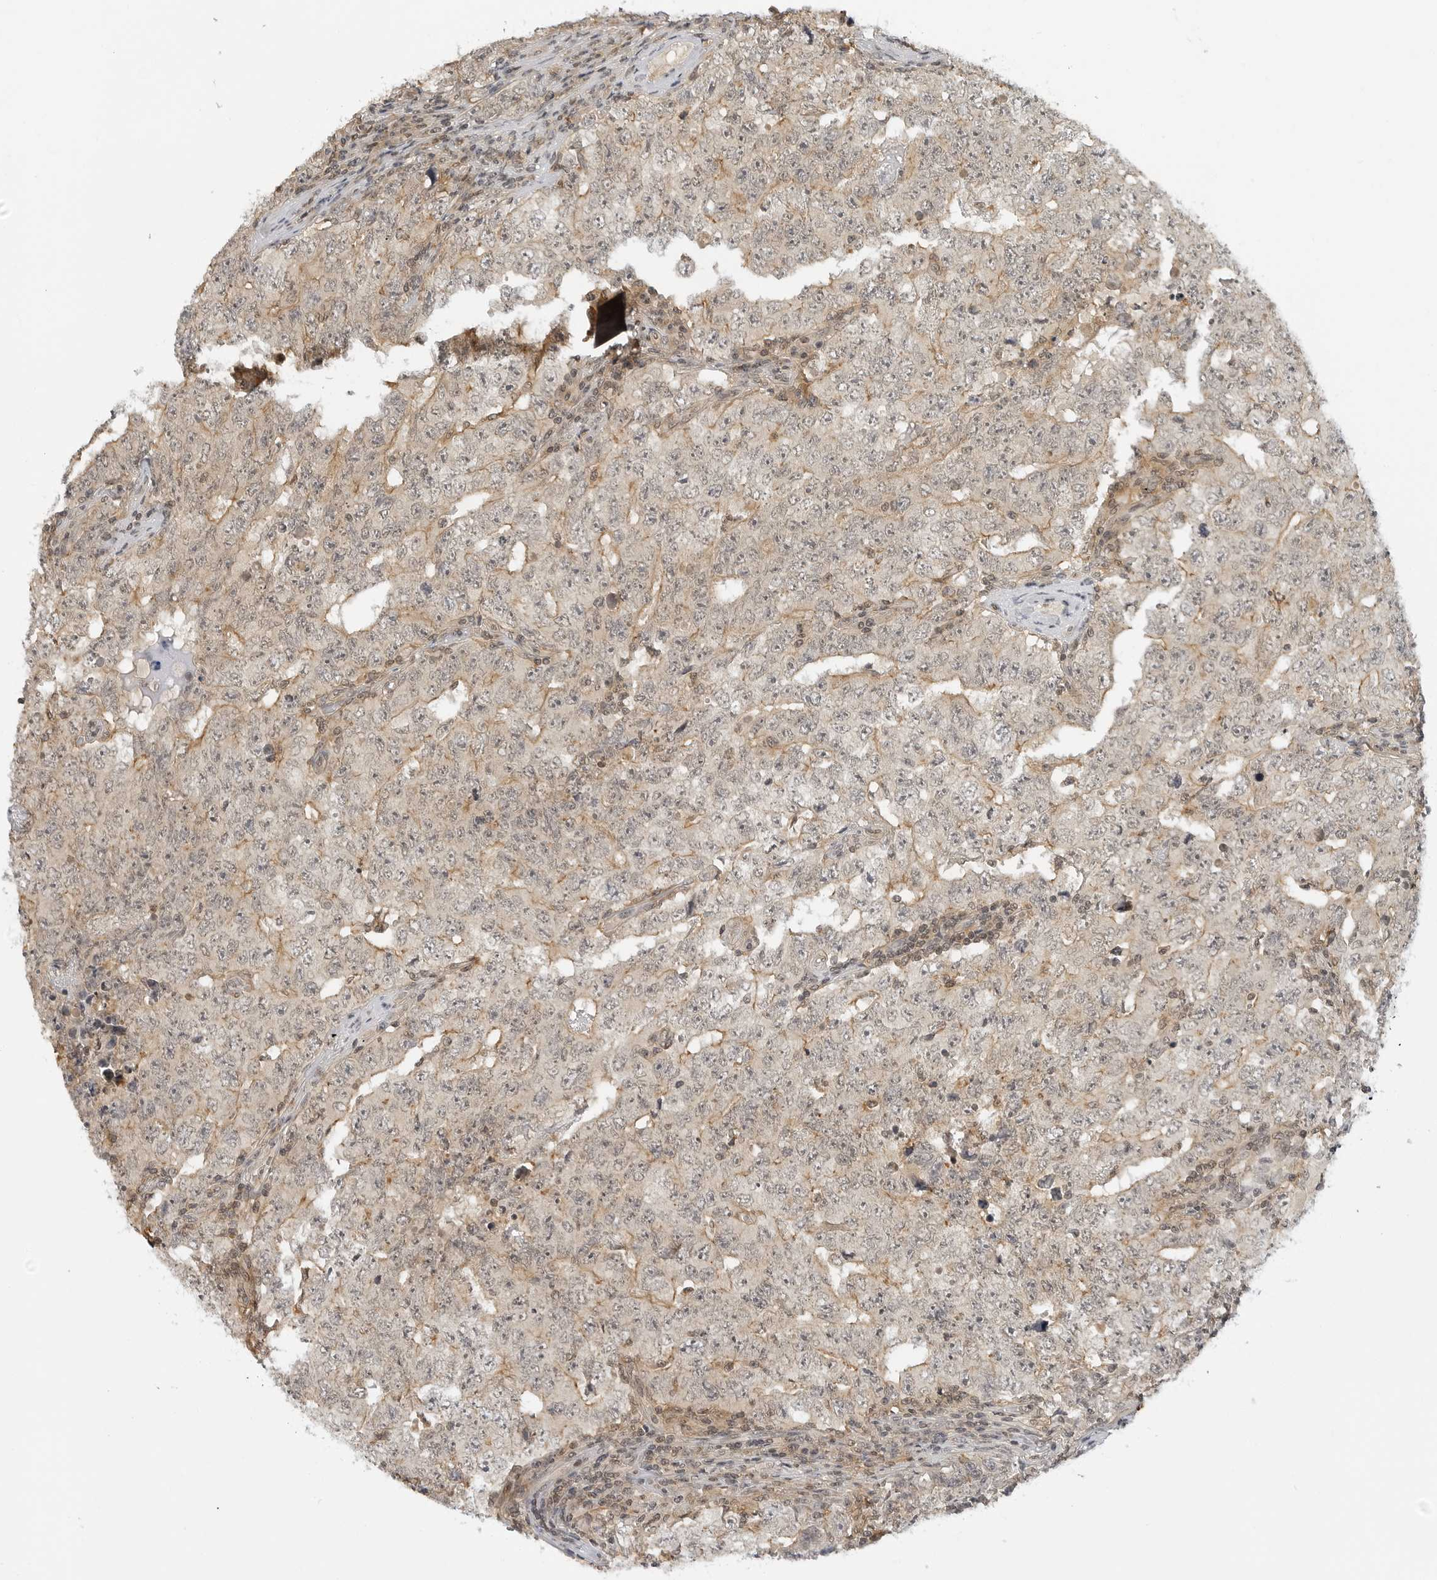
{"staining": {"intensity": "weak", "quantity": "25%-75%", "location": "cytoplasmic/membranous"}, "tissue": "testis cancer", "cell_type": "Tumor cells", "image_type": "cancer", "snomed": [{"axis": "morphology", "description": "Carcinoma, Embryonal, NOS"}, {"axis": "topography", "description": "Testis"}], "caption": "Human embryonal carcinoma (testis) stained with a brown dye shows weak cytoplasmic/membranous positive positivity in about 25%-75% of tumor cells.", "gene": "MAP2K5", "patient": {"sex": "male", "age": 26}}